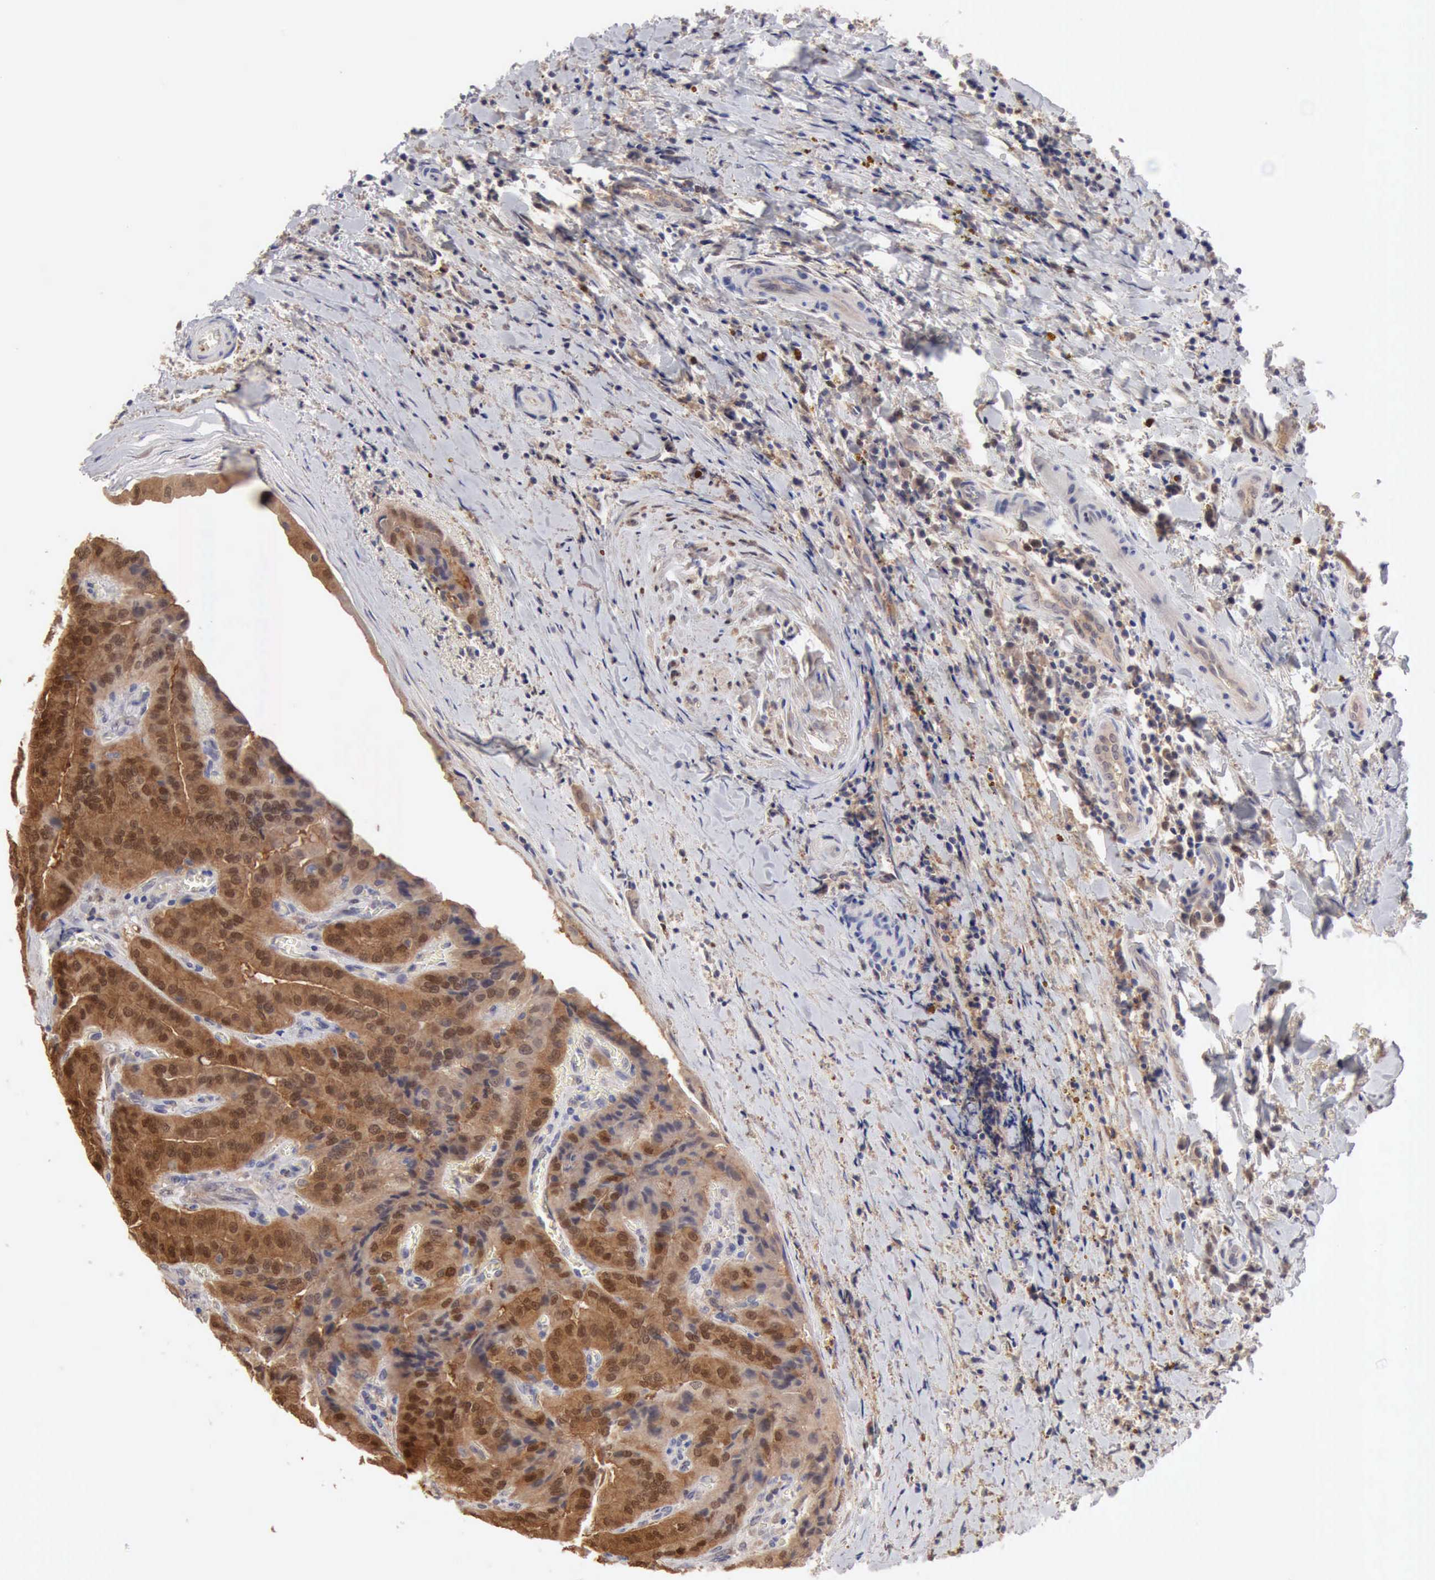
{"staining": {"intensity": "strong", "quantity": ">75%", "location": "cytoplasmic/membranous,nuclear"}, "tissue": "thyroid cancer", "cell_type": "Tumor cells", "image_type": "cancer", "snomed": [{"axis": "morphology", "description": "Papillary adenocarcinoma, NOS"}, {"axis": "topography", "description": "Thyroid gland"}], "caption": "DAB (3,3'-diaminobenzidine) immunohistochemical staining of human thyroid papillary adenocarcinoma demonstrates strong cytoplasmic/membranous and nuclear protein staining in about >75% of tumor cells. (IHC, brightfield microscopy, high magnification).", "gene": "PTGR2", "patient": {"sex": "female", "age": 71}}